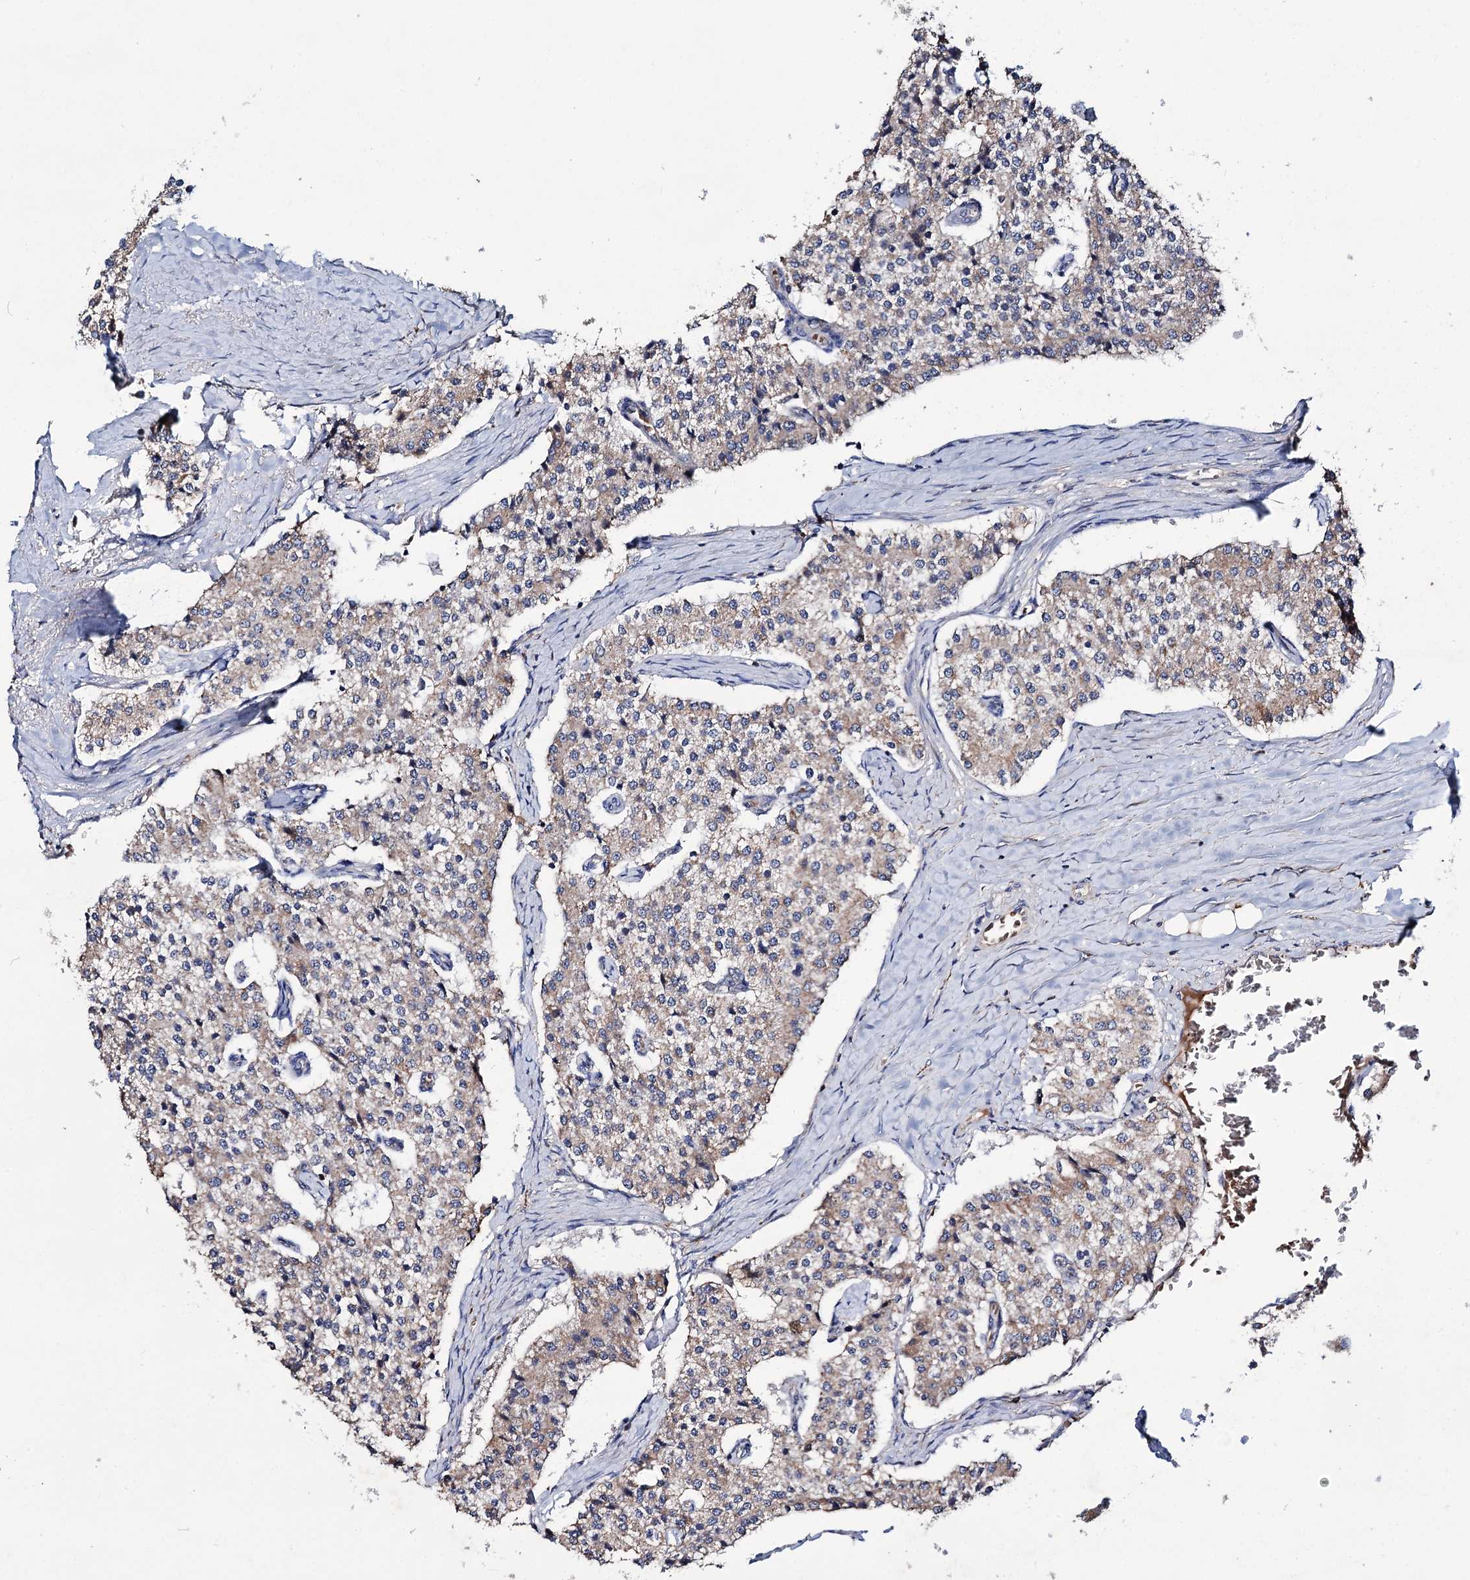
{"staining": {"intensity": "weak", "quantity": "25%-75%", "location": "cytoplasmic/membranous"}, "tissue": "carcinoid", "cell_type": "Tumor cells", "image_type": "cancer", "snomed": [{"axis": "morphology", "description": "Carcinoid, malignant, NOS"}, {"axis": "topography", "description": "Colon"}], "caption": "Carcinoid stained with a protein marker shows weak staining in tumor cells.", "gene": "CLPB", "patient": {"sex": "female", "age": 52}}